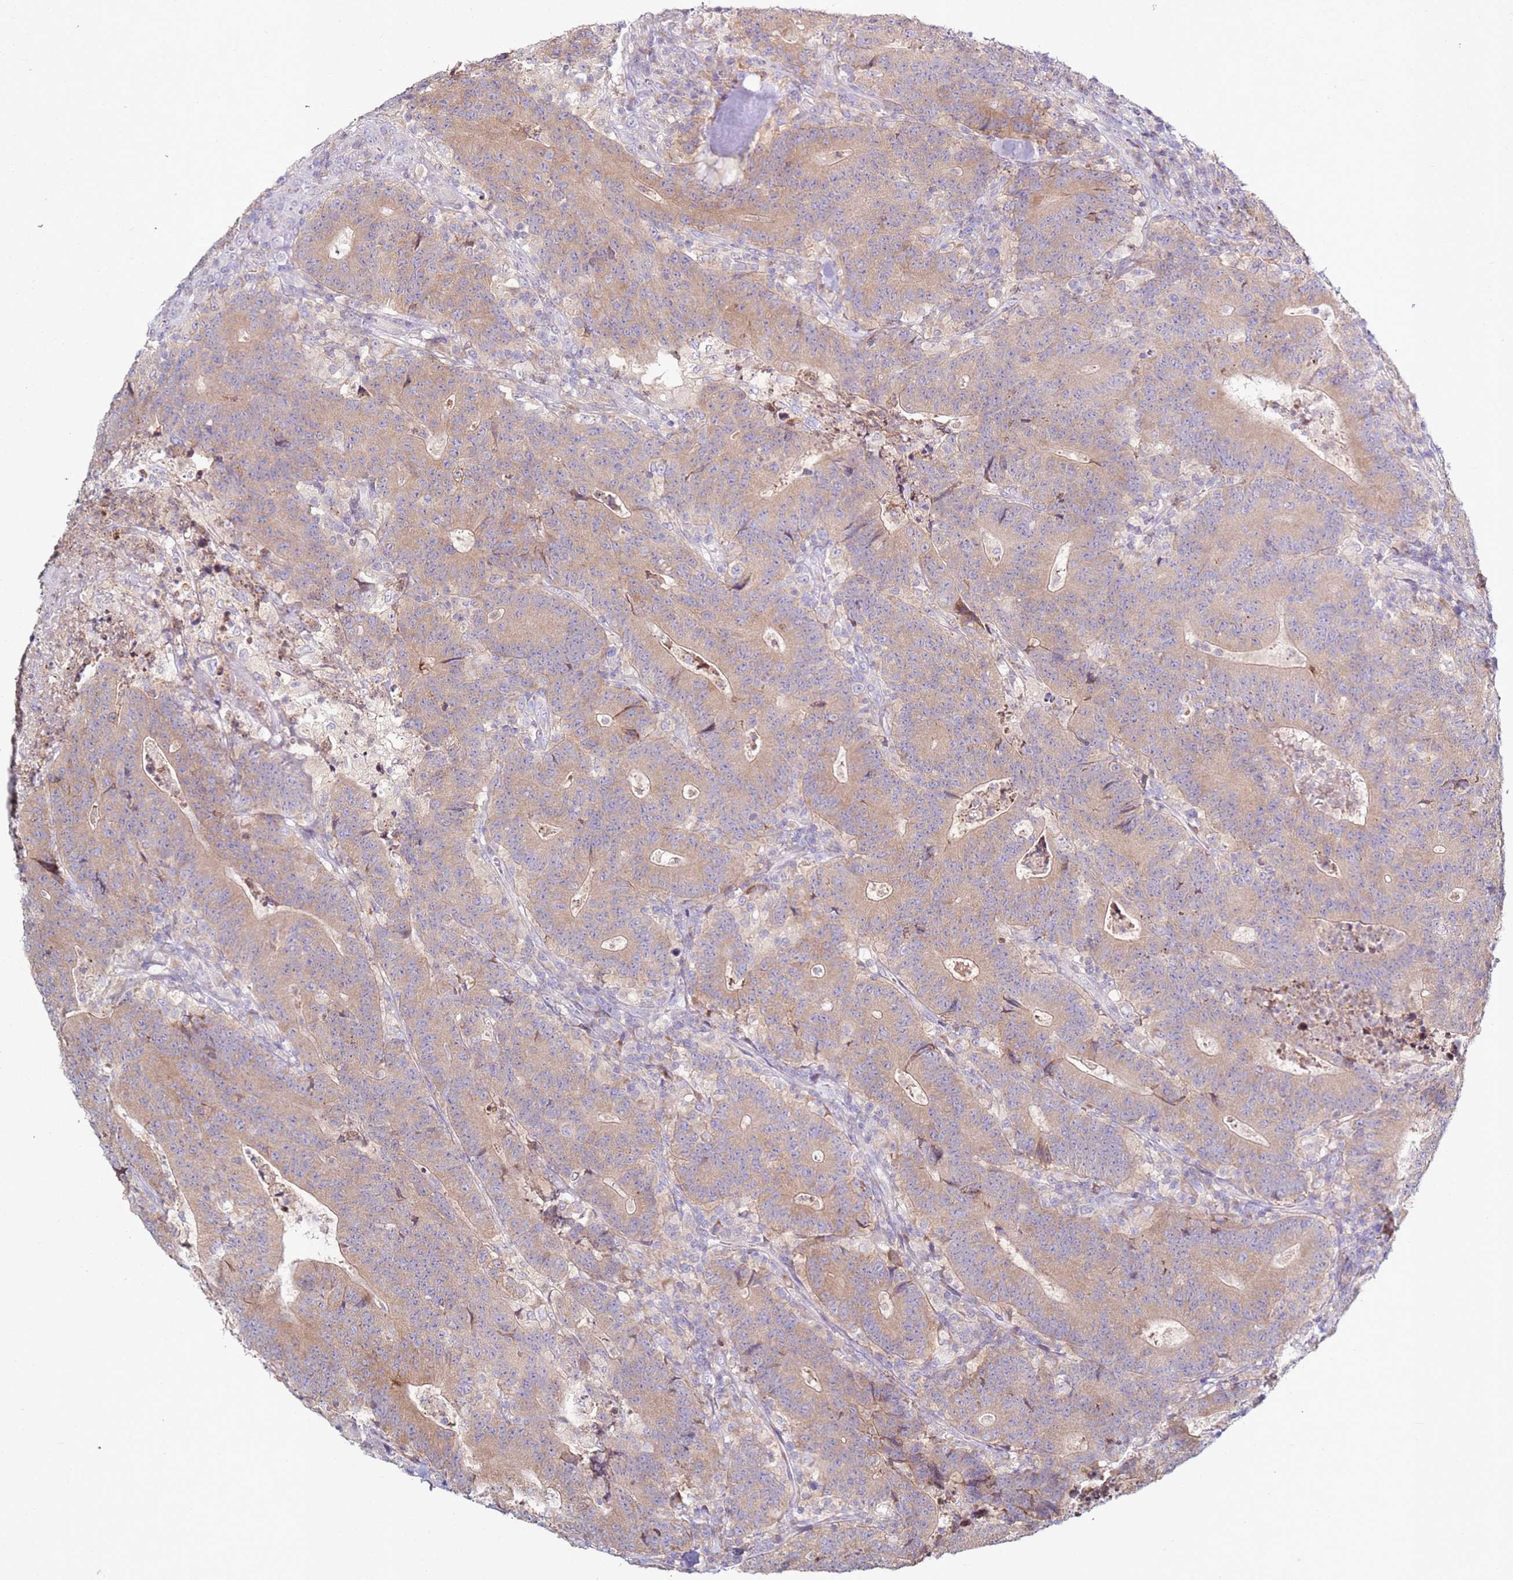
{"staining": {"intensity": "weak", "quantity": ">75%", "location": "cytoplasmic/membranous"}, "tissue": "colorectal cancer", "cell_type": "Tumor cells", "image_type": "cancer", "snomed": [{"axis": "morphology", "description": "Adenocarcinoma, NOS"}, {"axis": "topography", "description": "Colon"}], "caption": "Protein staining by IHC shows weak cytoplasmic/membranous positivity in approximately >75% of tumor cells in colorectal cancer (adenocarcinoma). (DAB (3,3'-diaminobenzidine) = brown stain, brightfield microscopy at high magnification).", "gene": "CNOT9", "patient": {"sex": "female", "age": 75}}